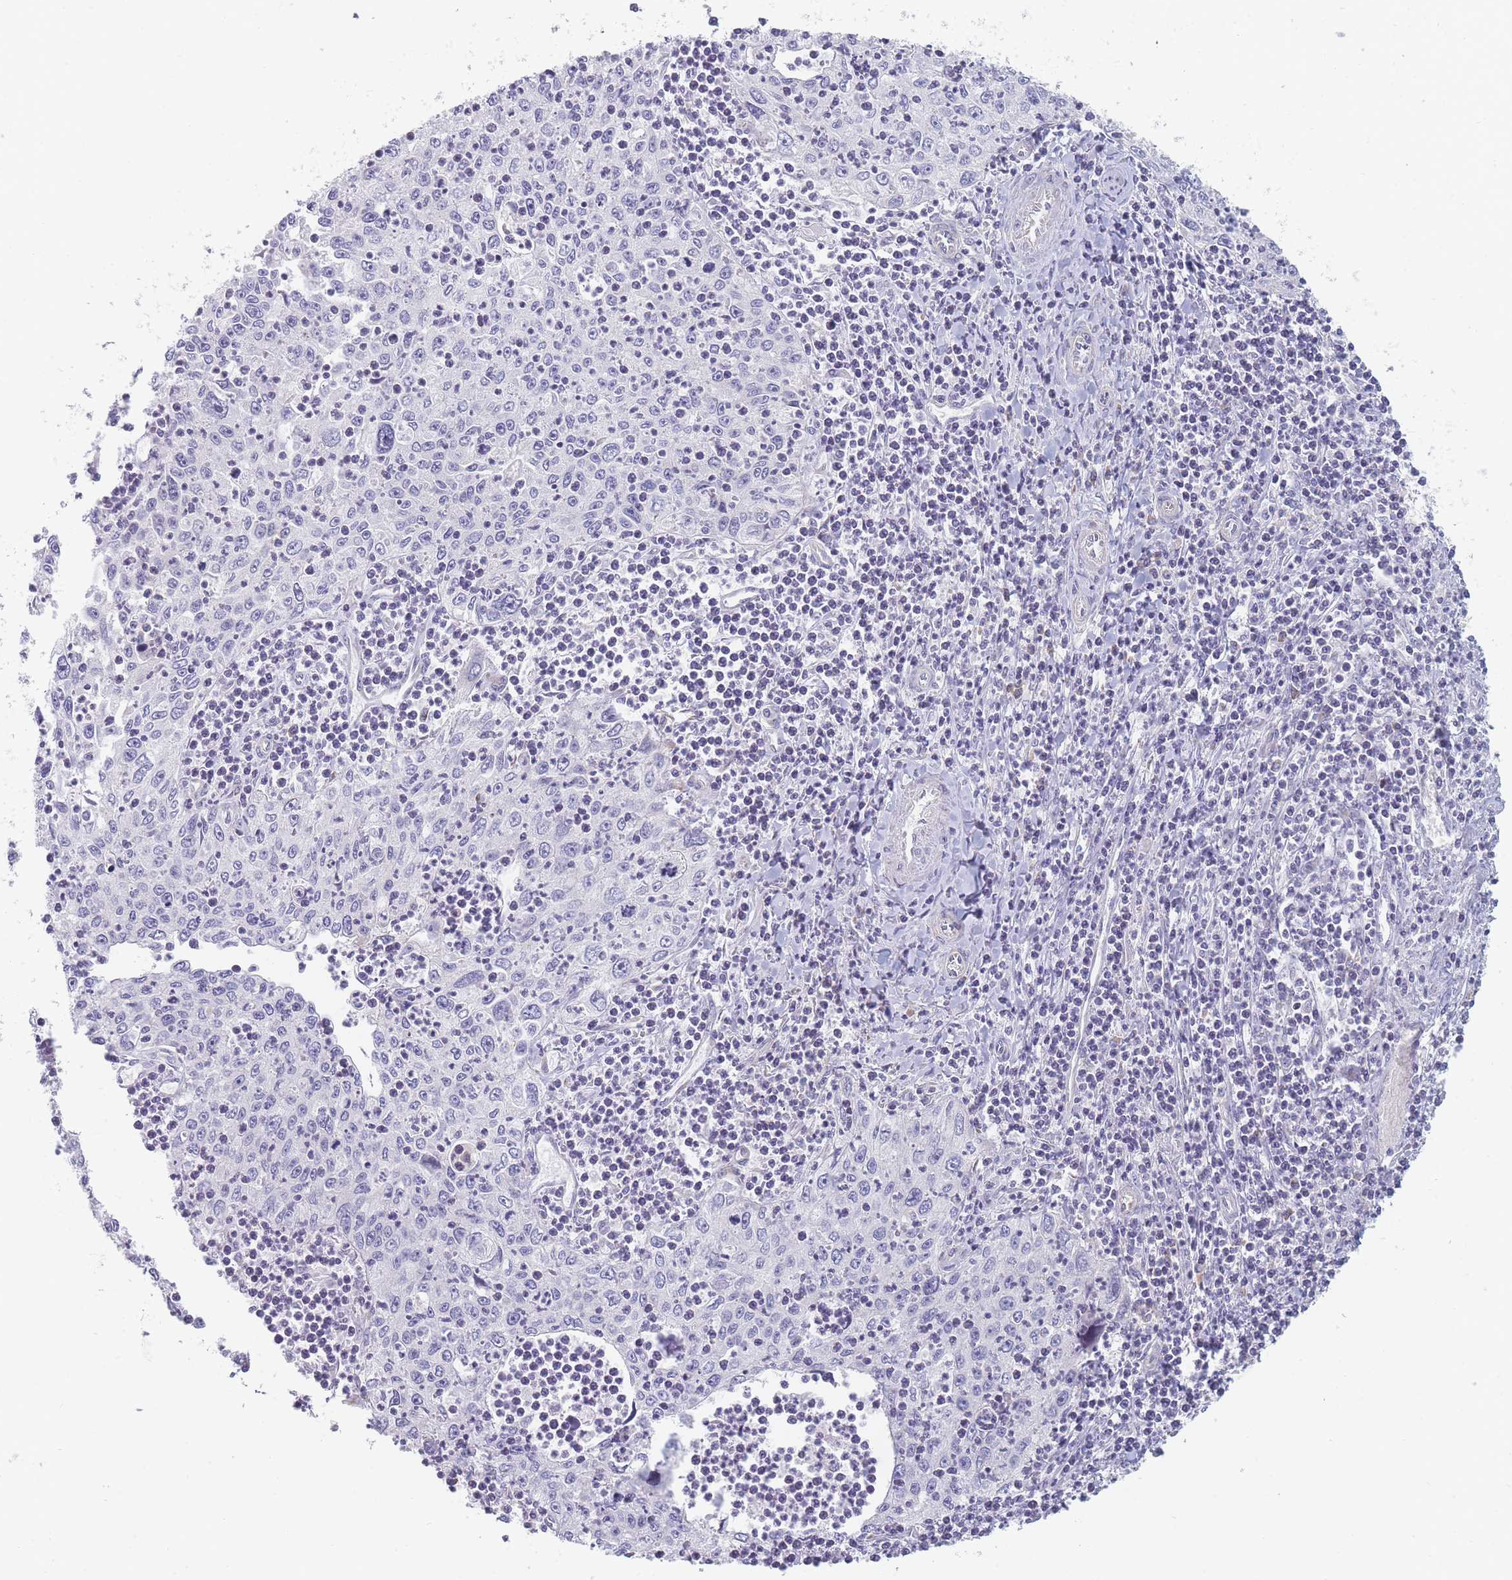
{"staining": {"intensity": "negative", "quantity": "none", "location": "none"}, "tissue": "cervical cancer", "cell_type": "Tumor cells", "image_type": "cancer", "snomed": [{"axis": "morphology", "description": "Squamous cell carcinoma, NOS"}, {"axis": "topography", "description": "Cervix"}], "caption": "Tumor cells show no significant protein expression in cervical squamous cell carcinoma. (DAB (3,3'-diaminobenzidine) immunohistochemistry with hematoxylin counter stain).", "gene": "SPATS1", "patient": {"sex": "female", "age": 30}}